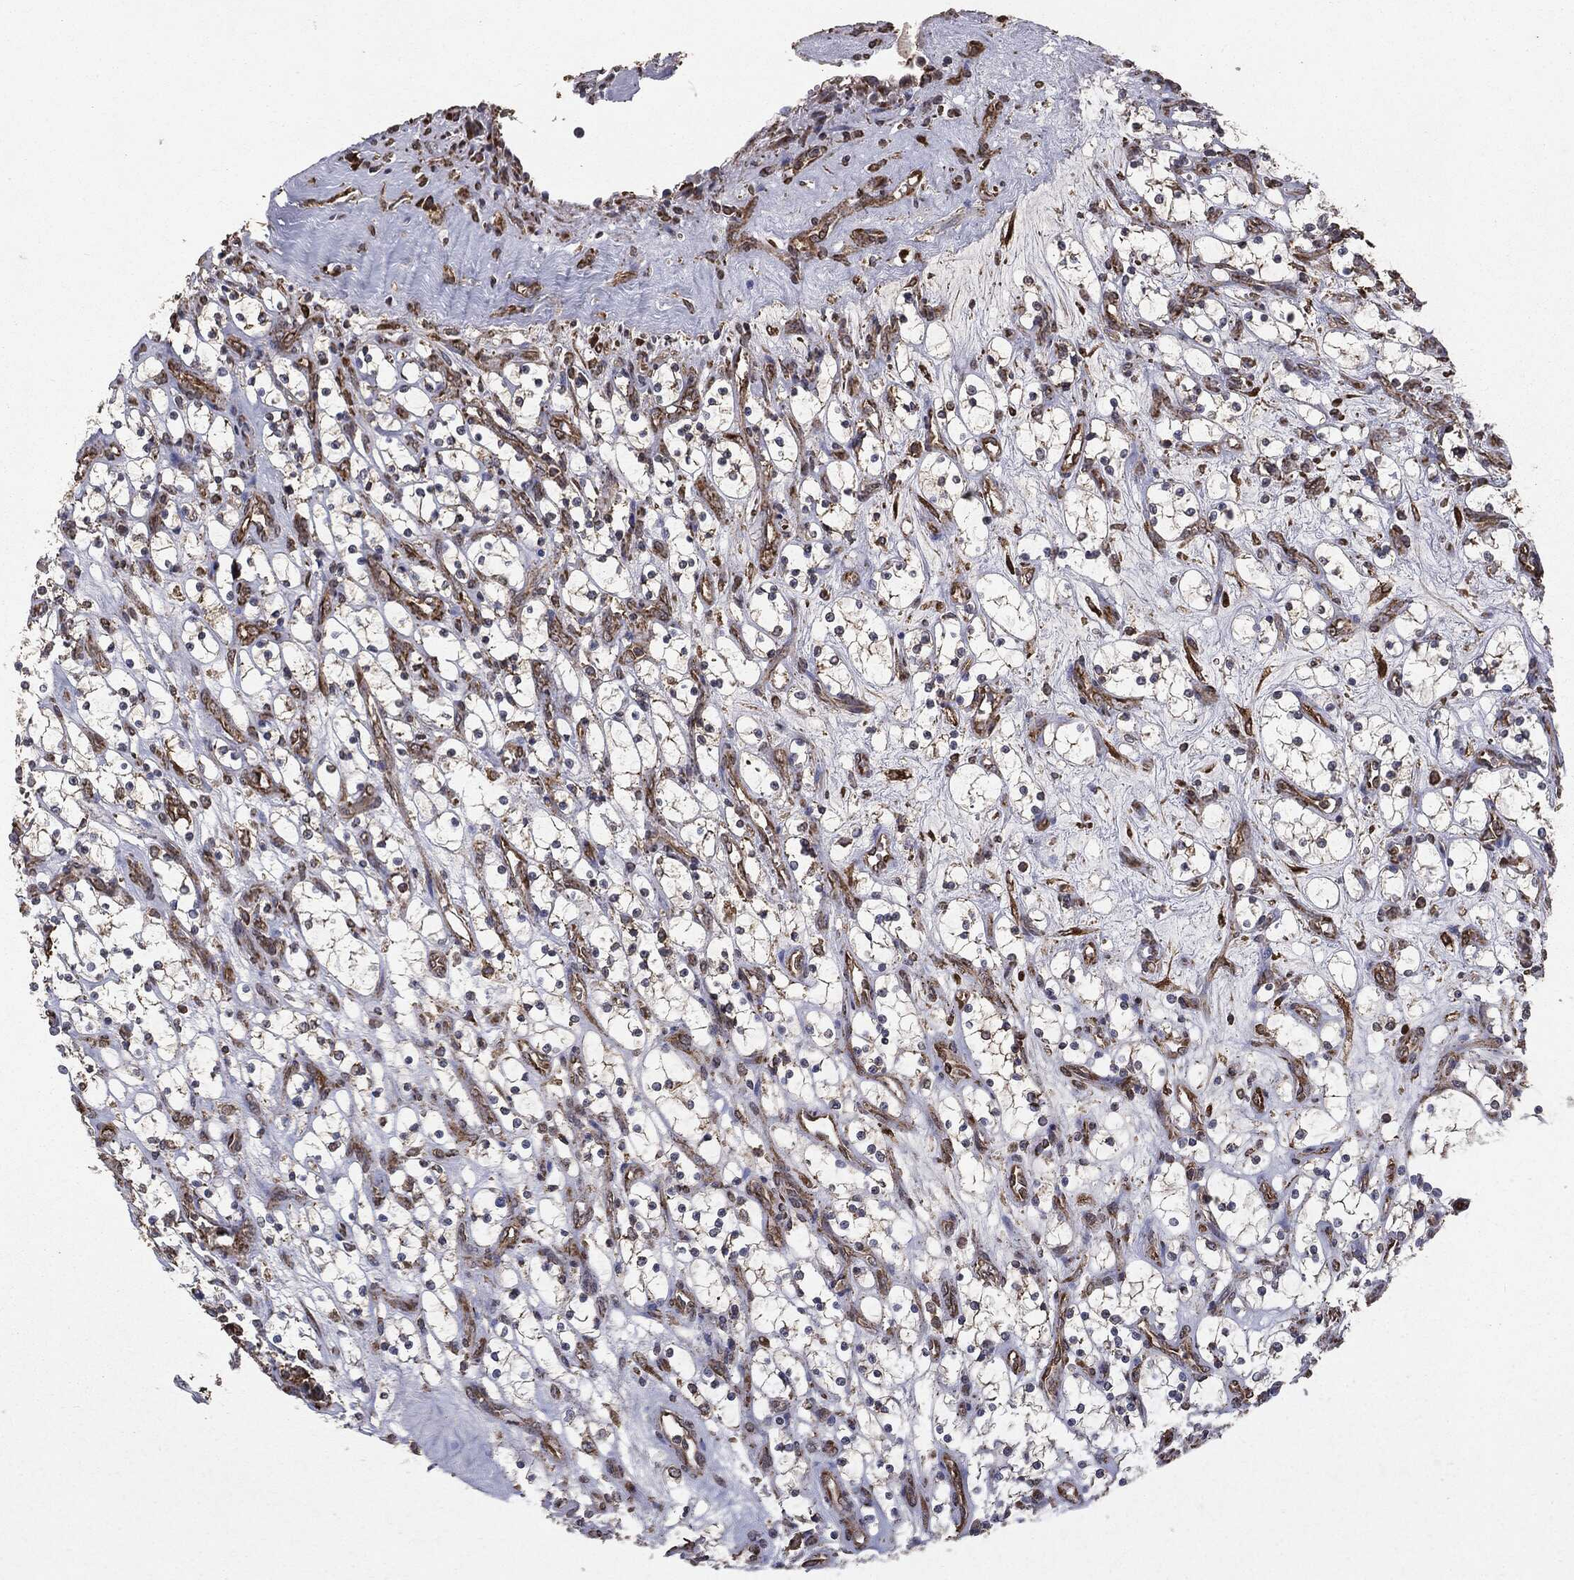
{"staining": {"intensity": "moderate", "quantity": "25%-75%", "location": "cytoplasmic/membranous"}, "tissue": "renal cancer", "cell_type": "Tumor cells", "image_type": "cancer", "snomed": [{"axis": "morphology", "description": "Adenocarcinoma, NOS"}, {"axis": "topography", "description": "Kidney"}], "caption": "An image of adenocarcinoma (renal) stained for a protein displays moderate cytoplasmic/membranous brown staining in tumor cells.", "gene": "MTOR", "patient": {"sex": "female", "age": 69}}